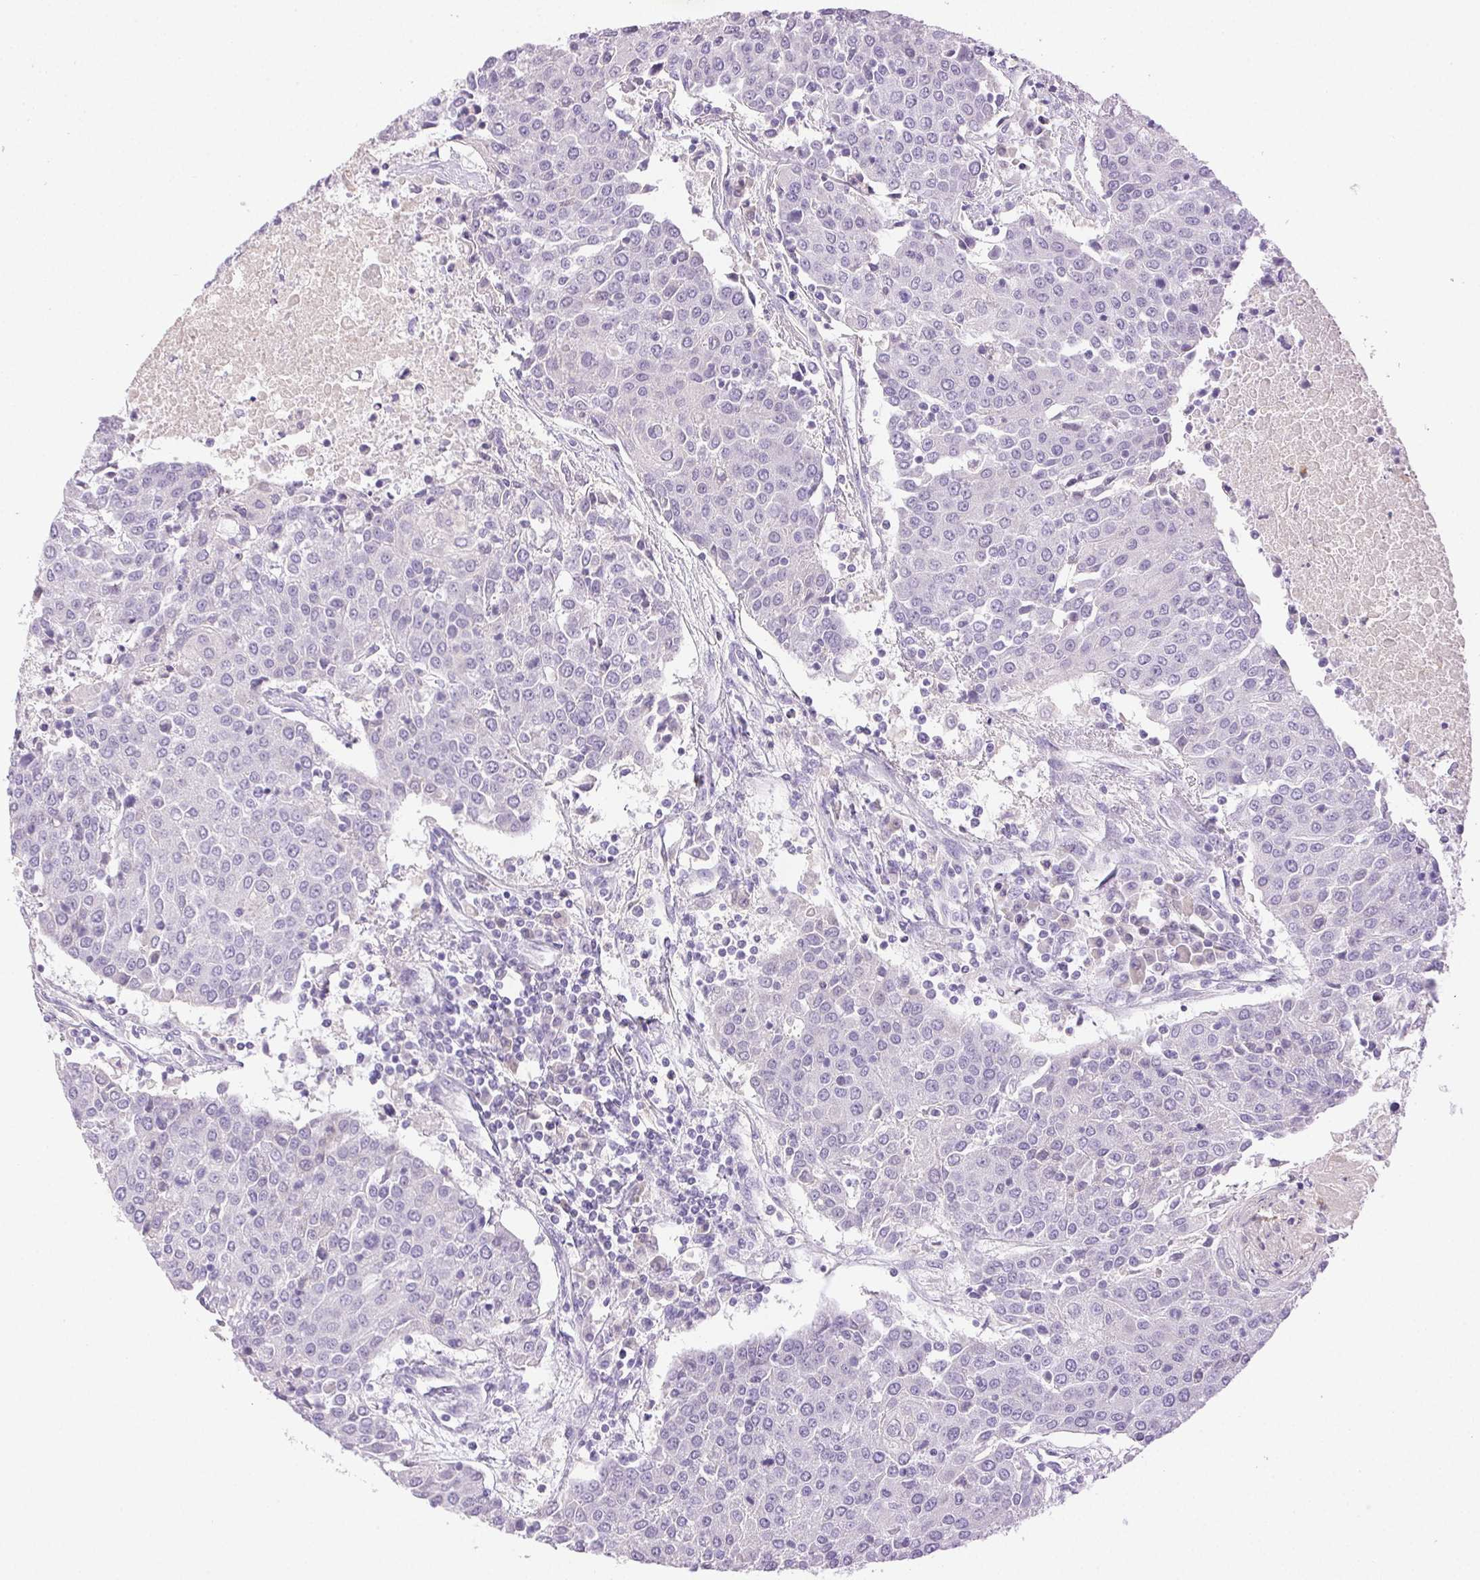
{"staining": {"intensity": "negative", "quantity": "none", "location": "none"}, "tissue": "urothelial cancer", "cell_type": "Tumor cells", "image_type": "cancer", "snomed": [{"axis": "morphology", "description": "Urothelial carcinoma, High grade"}, {"axis": "topography", "description": "Urinary bladder"}], "caption": "The IHC image has no significant staining in tumor cells of urothelial cancer tissue. (DAB immunohistochemistry (IHC) visualized using brightfield microscopy, high magnification).", "gene": "EMX2", "patient": {"sex": "female", "age": 85}}